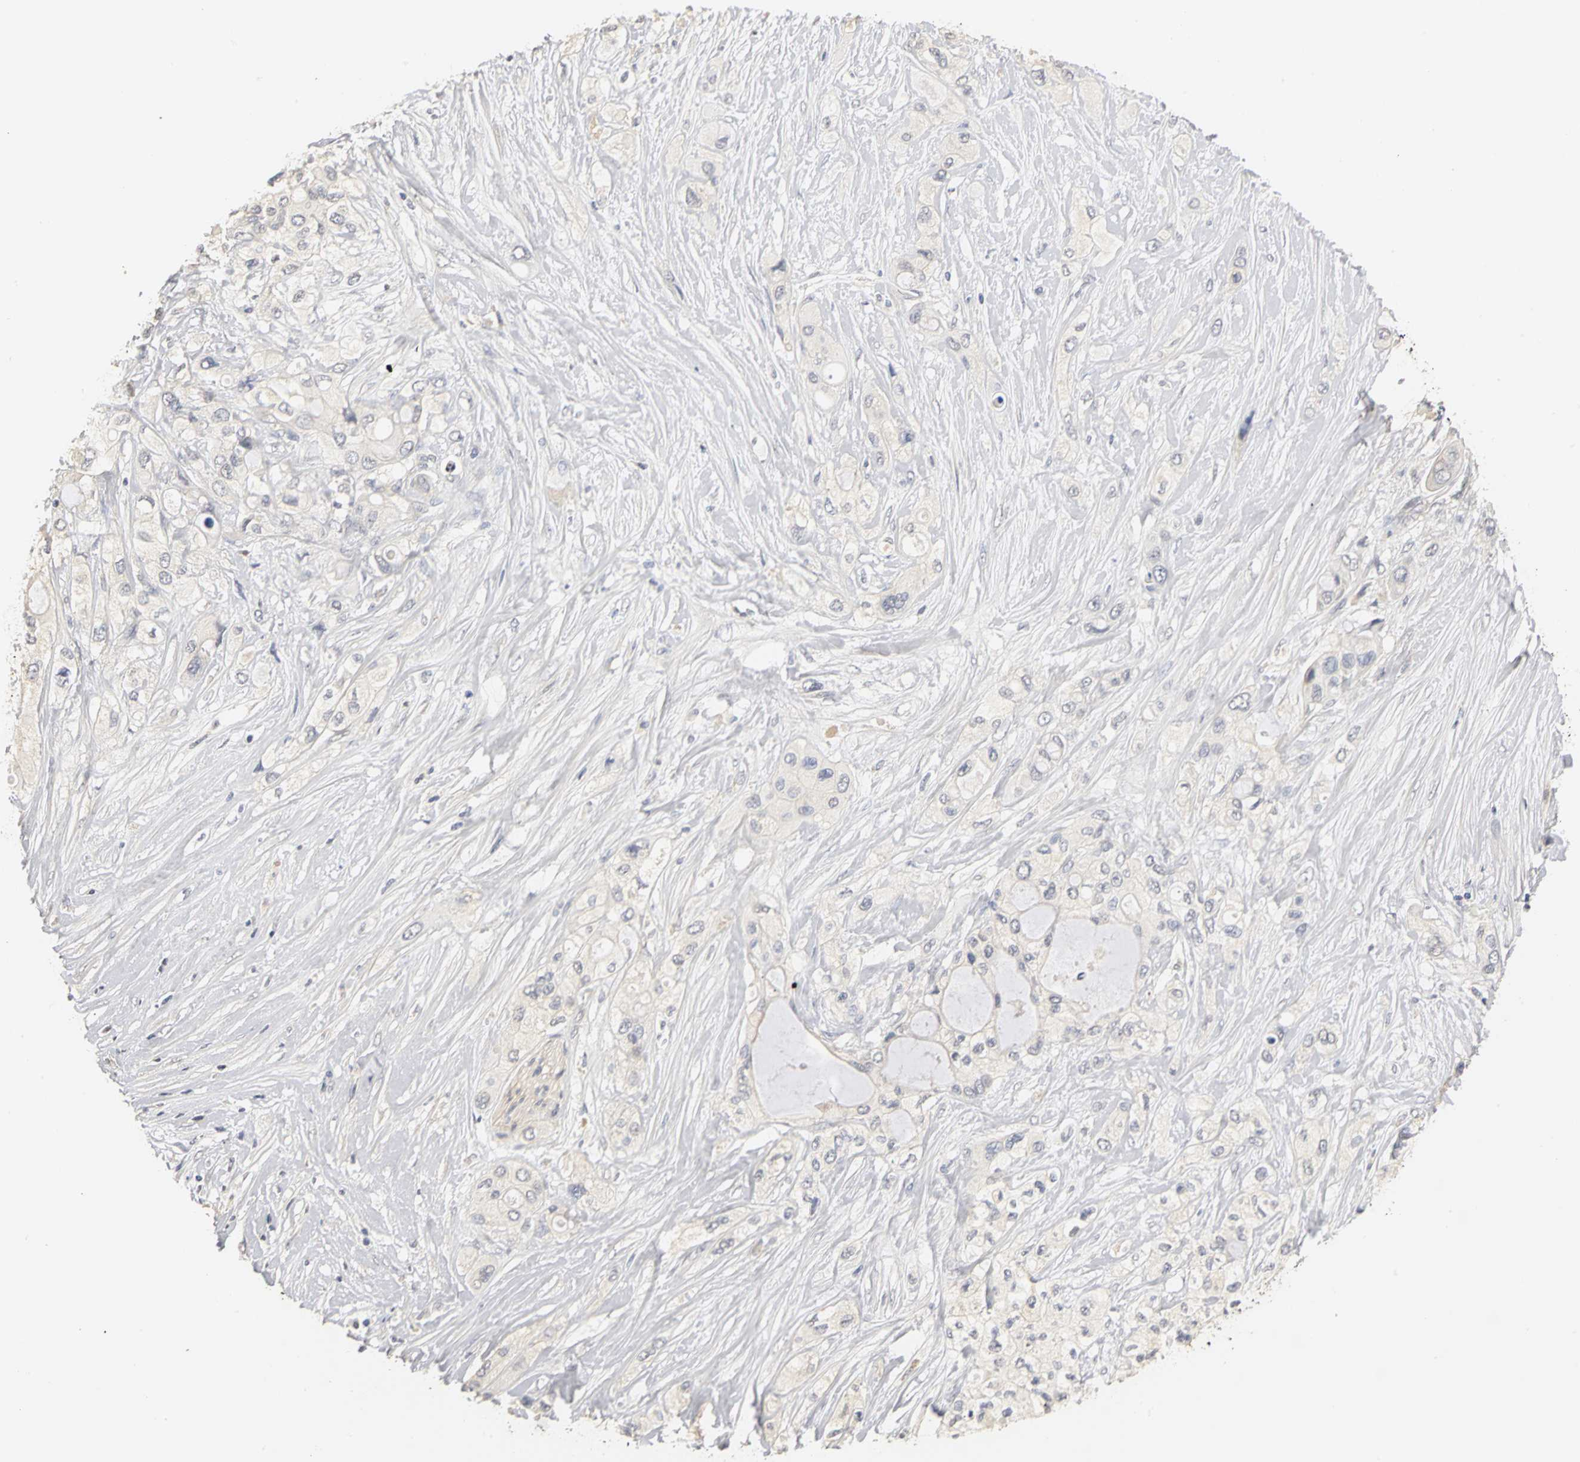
{"staining": {"intensity": "negative", "quantity": "none", "location": "none"}, "tissue": "pancreatic cancer", "cell_type": "Tumor cells", "image_type": "cancer", "snomed": [{"axis": "morphology", "description": "Adenocarcinoma, NOS"}, {"axis": "topography", "description": "Pancreas"}], "caption": "Tumor cells show no significant protein staining in pancreatic cancer (adenocarcinoma).", "gene": "PGR", "patient": {"sex": "female", "age": 59}}